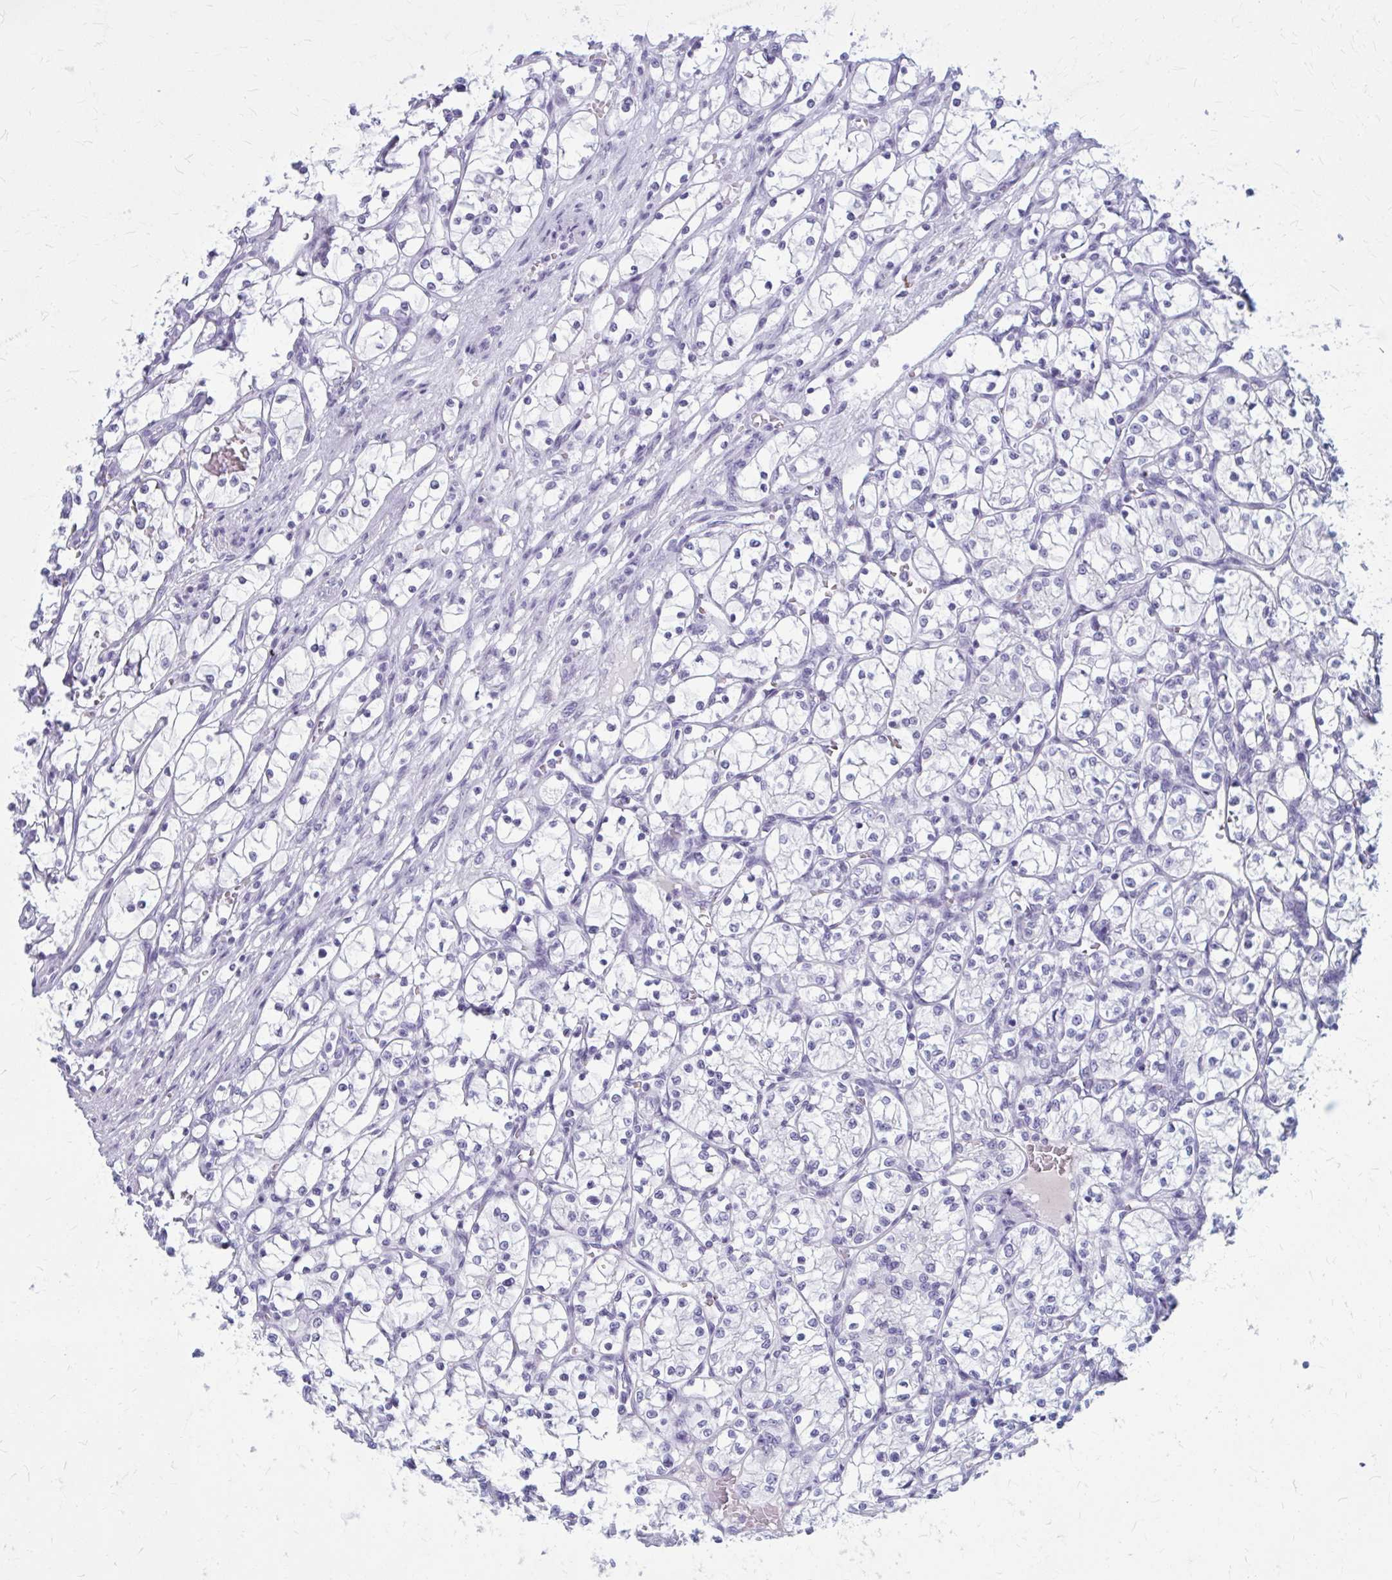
{"staining": {"intensity": "negative", "quantity": "none", "location": "none"}, "tissue": "renal cancer", "cell_type": "Tumor cells", "image_type": "cancer", "snomed": [{"axis": "morphology", "description": "Adenocarcinoma, NOS"}, {"axis": "topography", "description": "Kidney"}], "caption": "Photomicrograph shows no significant protein expression in tumor cells of renal cancer.", "gene": "ZDHHC7", "patient": {"sex": "female", "age": 69}}